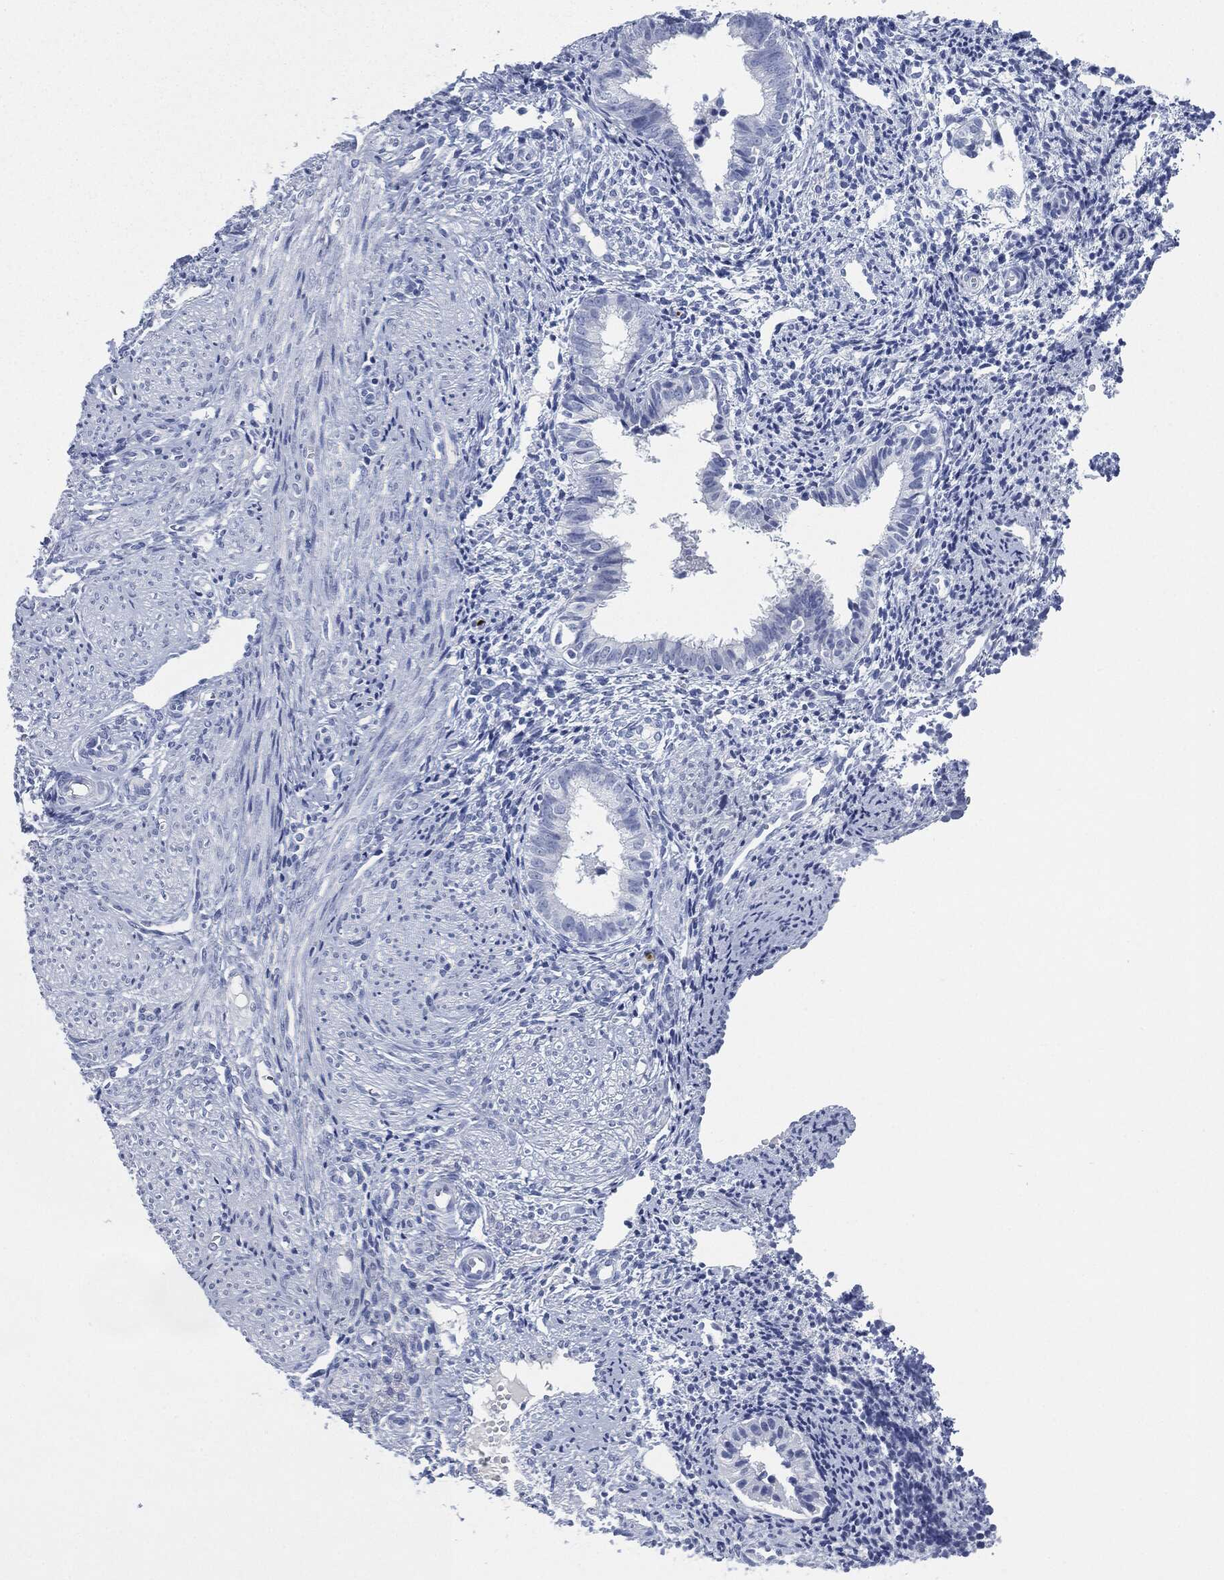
{"staining": {"intensity": "negative", "quantity": "none", "location": "none"}, "tissue": "endometrium", "cell_type": "Cells in endometrial stroma", "image_type": "normal", "snomed": [{"axis": "morphology", "description": "Normal tissue, NOS"}, {"axis": "topography", "description": "Endometrium"}], "caption": "Cells in endometrial stroma are negative for protein expression in unremarkable human endometrium. (DAB IHC, high magnification).", "gene": "CEACAM8", "patient": {"sex": "female", "age": 47}}